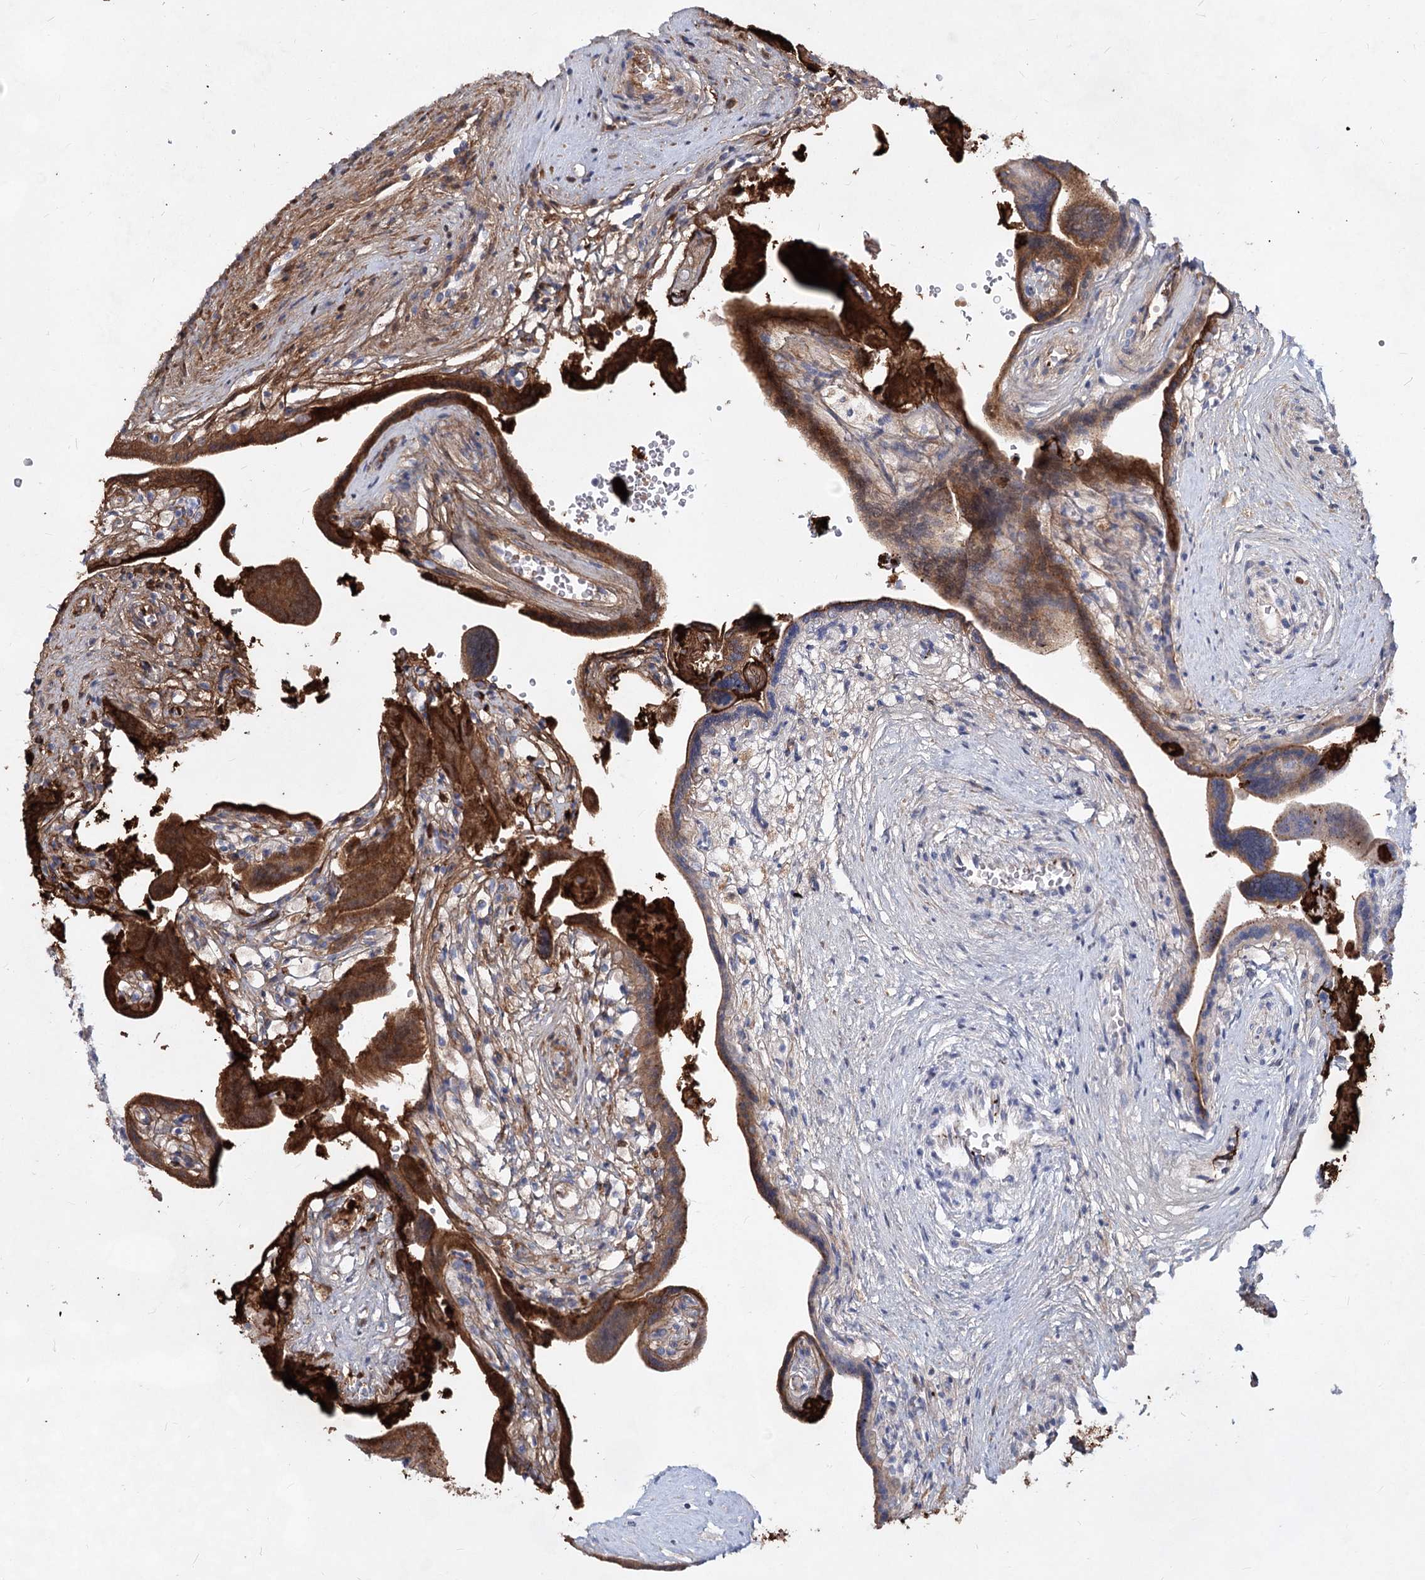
{"staining": {"intensity": "negative", "quantity": "none", "location": "none"}, "tissue": "placenta", "cell_type": "Decidual cells", "image_type": "normal", "snomed": [{"axis": "morphology", "description": "Normal tissue, NOS"}, {"axis": "topography", "description": "Placenta"}], "caption": "The IHC photomicrograph has no significant positivity in decidual cells of placenta.", "gene": "TASOR2", "patient": {"sex": "female", "age": 37}}